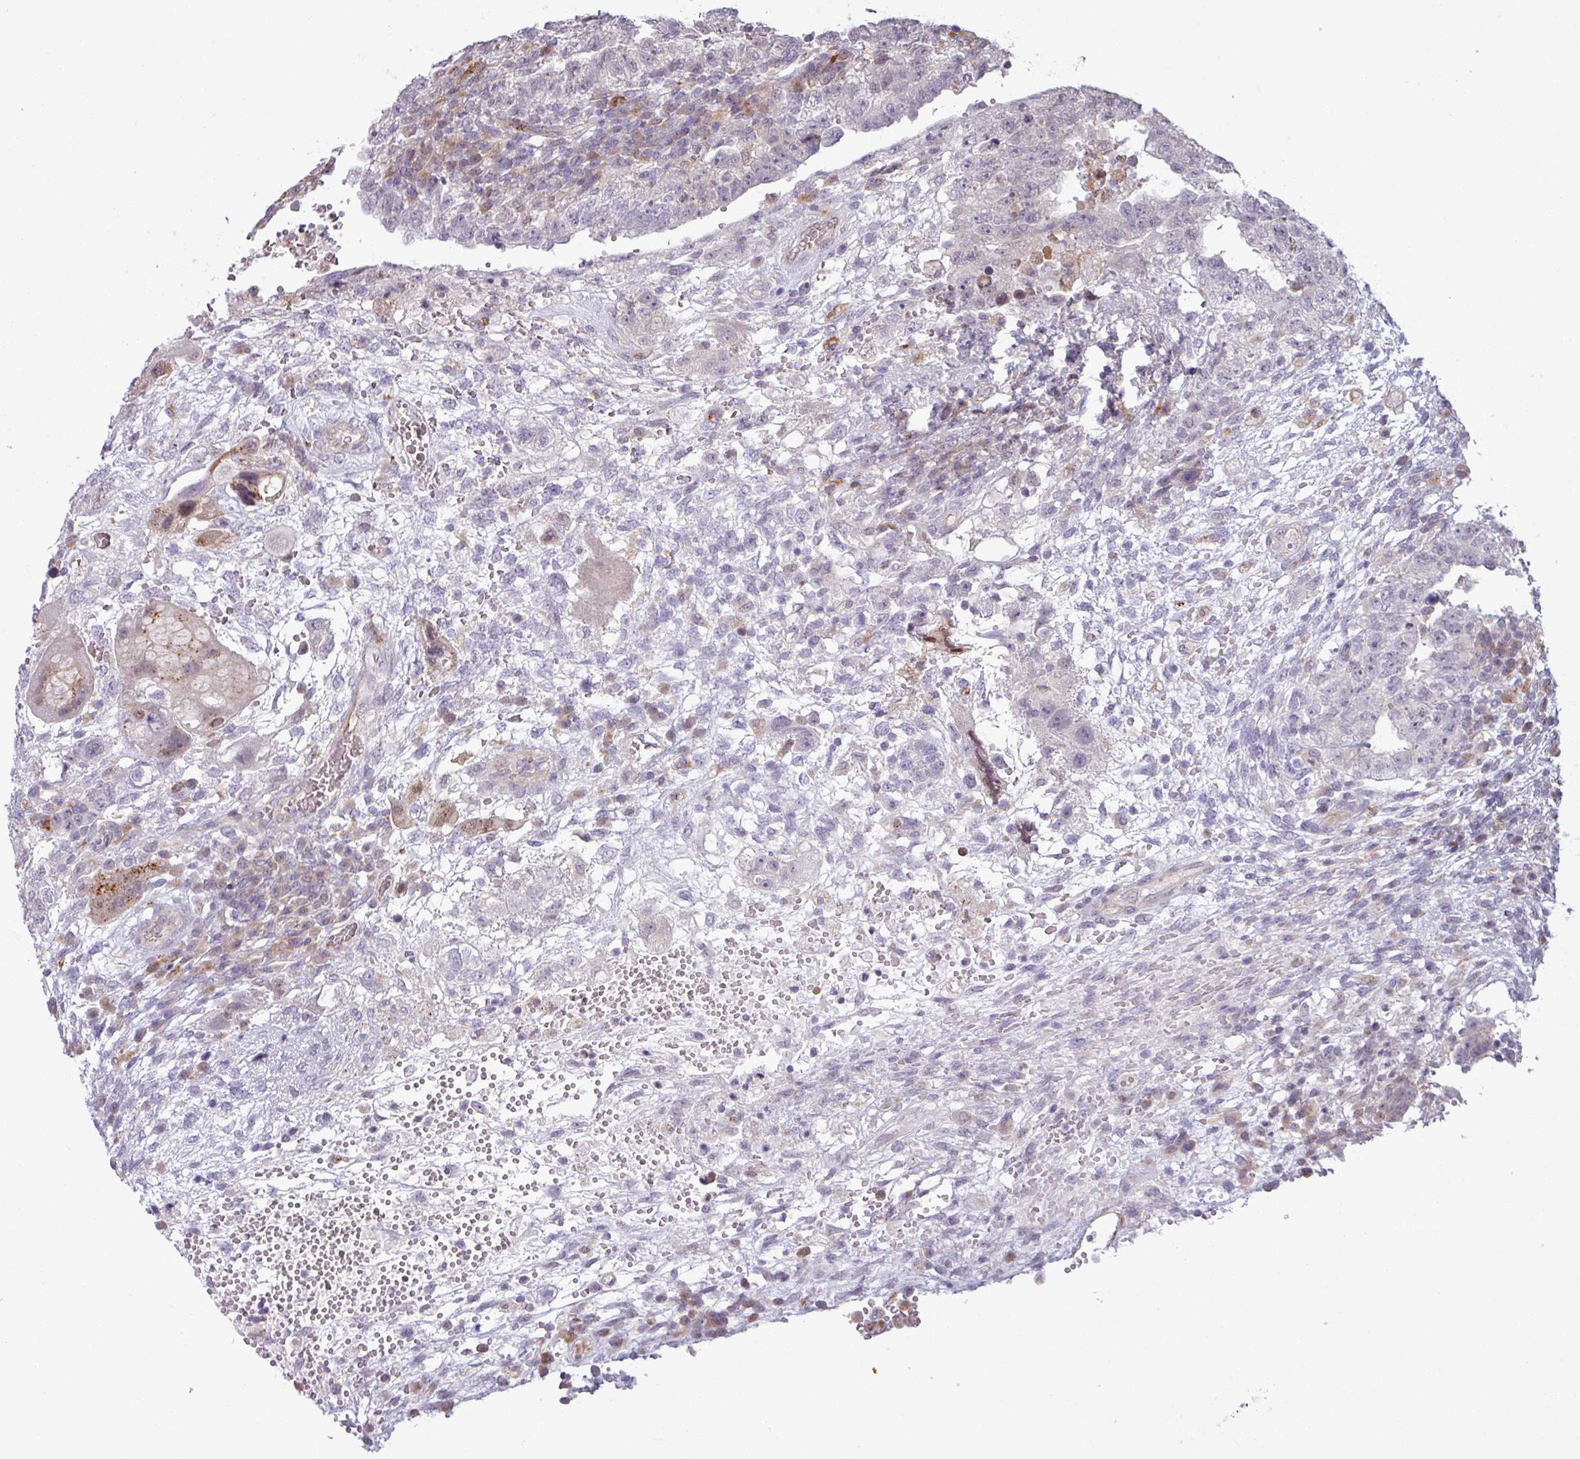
{"staining": {"intensity": "negative", "quantity": "none", "location": "none"}, "tissue": "testis cancer", "cell_type": "Tumor cells", "image_type": "cancer", "snomed": [{"axis": "morphology", "description": "Carcinoma, Embryonal, NOS"}, {"axis": "topography", "description": "Testis"}], "caption": "Embryonal carcinoma (testis) was stained to show a protein in brown. There is no significant staining in tumor cells. (DAB IHC, high magnification).", "gene": "CCDC144A", "patient": {"sex": "male", "age": 26}}